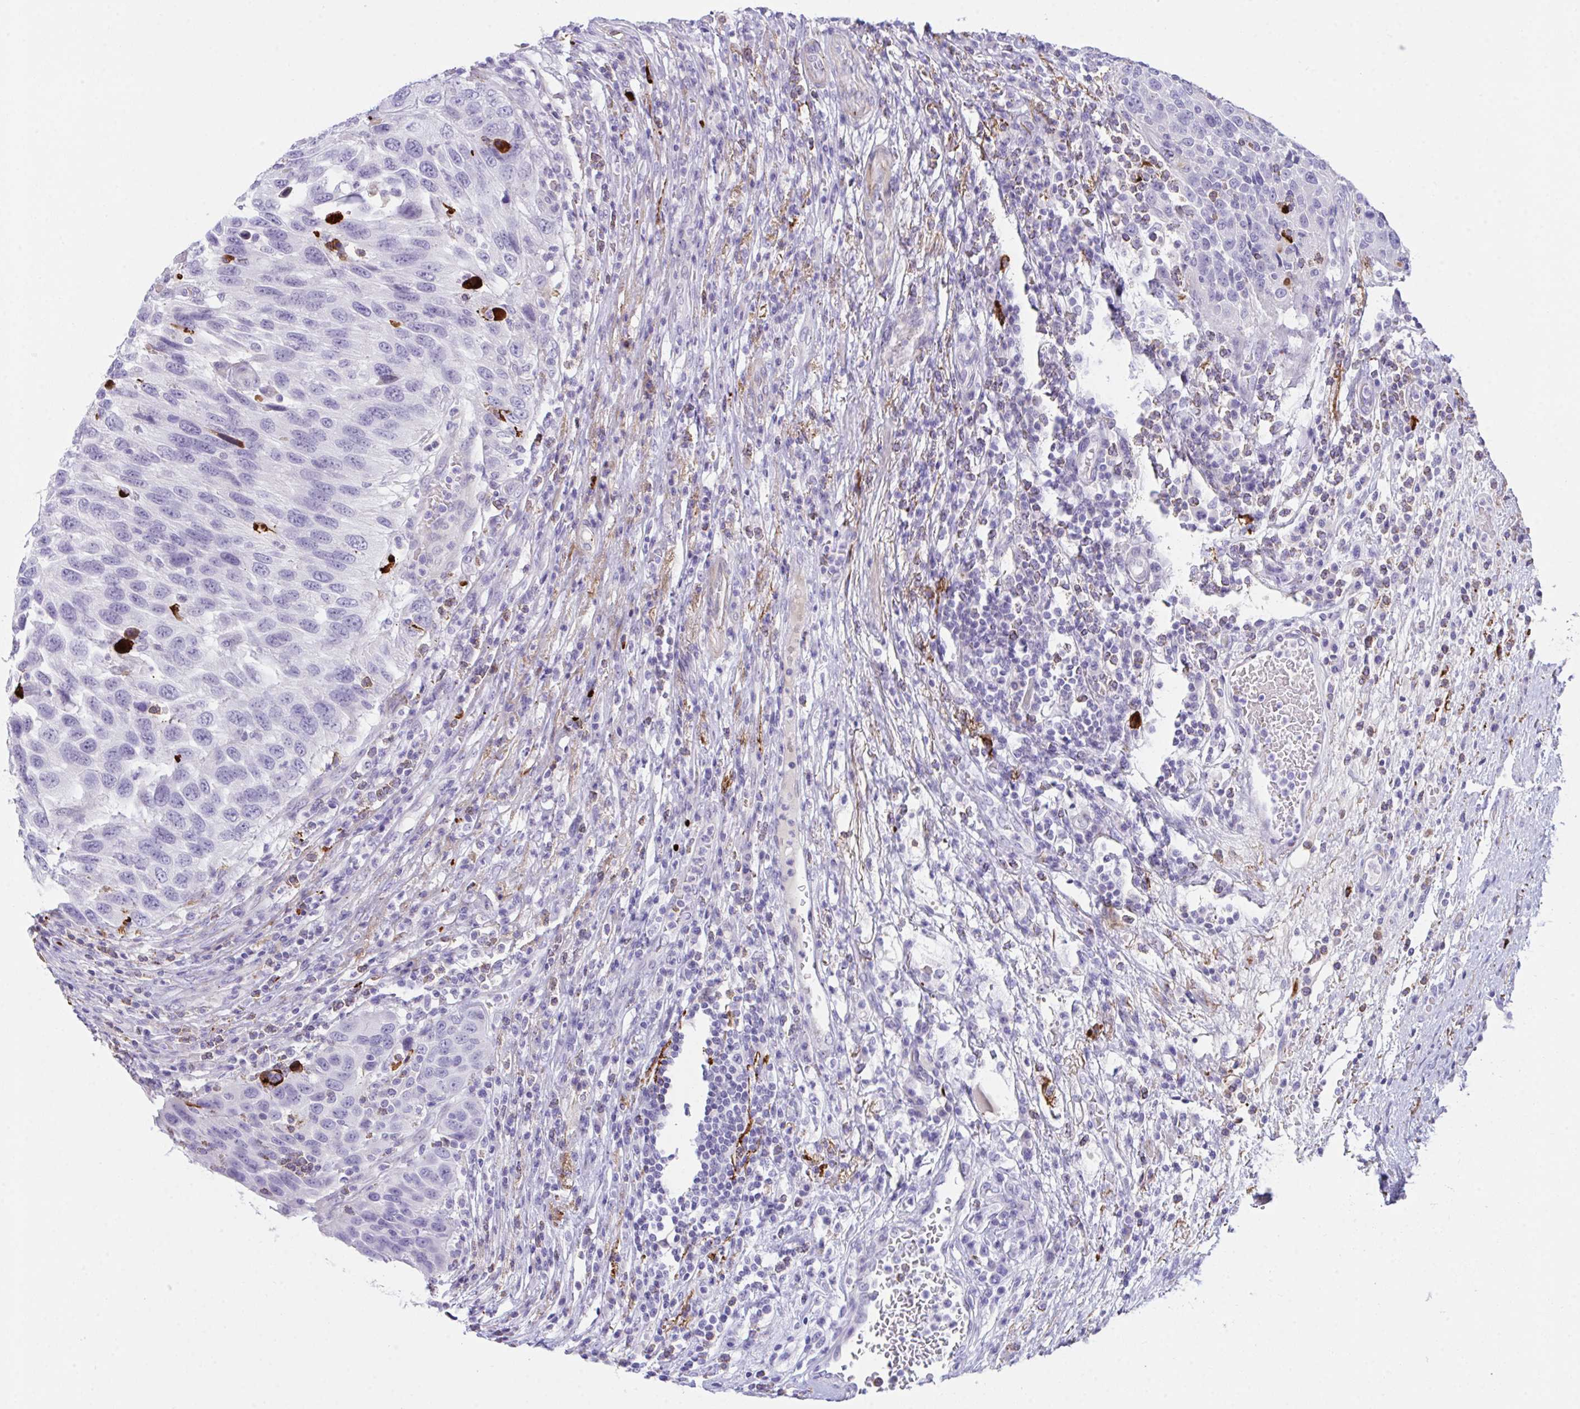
{"staining": {"intensity": "negative", "quantity": "none", "location": "none"}, "tissue": "urothelial cancer", "cell_type": "Tumor cells", "image_type": "cancer", "snomed": [{"axis": "morphology", "description": "Urothelial carcinoma, High grade"}, {"axis": "topography", "description": "Urinary bladder"}], "caption": "Immunohistochemistry (IHC) histopathology image of neoplastic tissue: human high-grade urothelial carcinoma stained with DAB shows no significant protein positivity in tumor cells.", "gene": "KMT2E", "patient": {"sex": "female", "age": 70}}